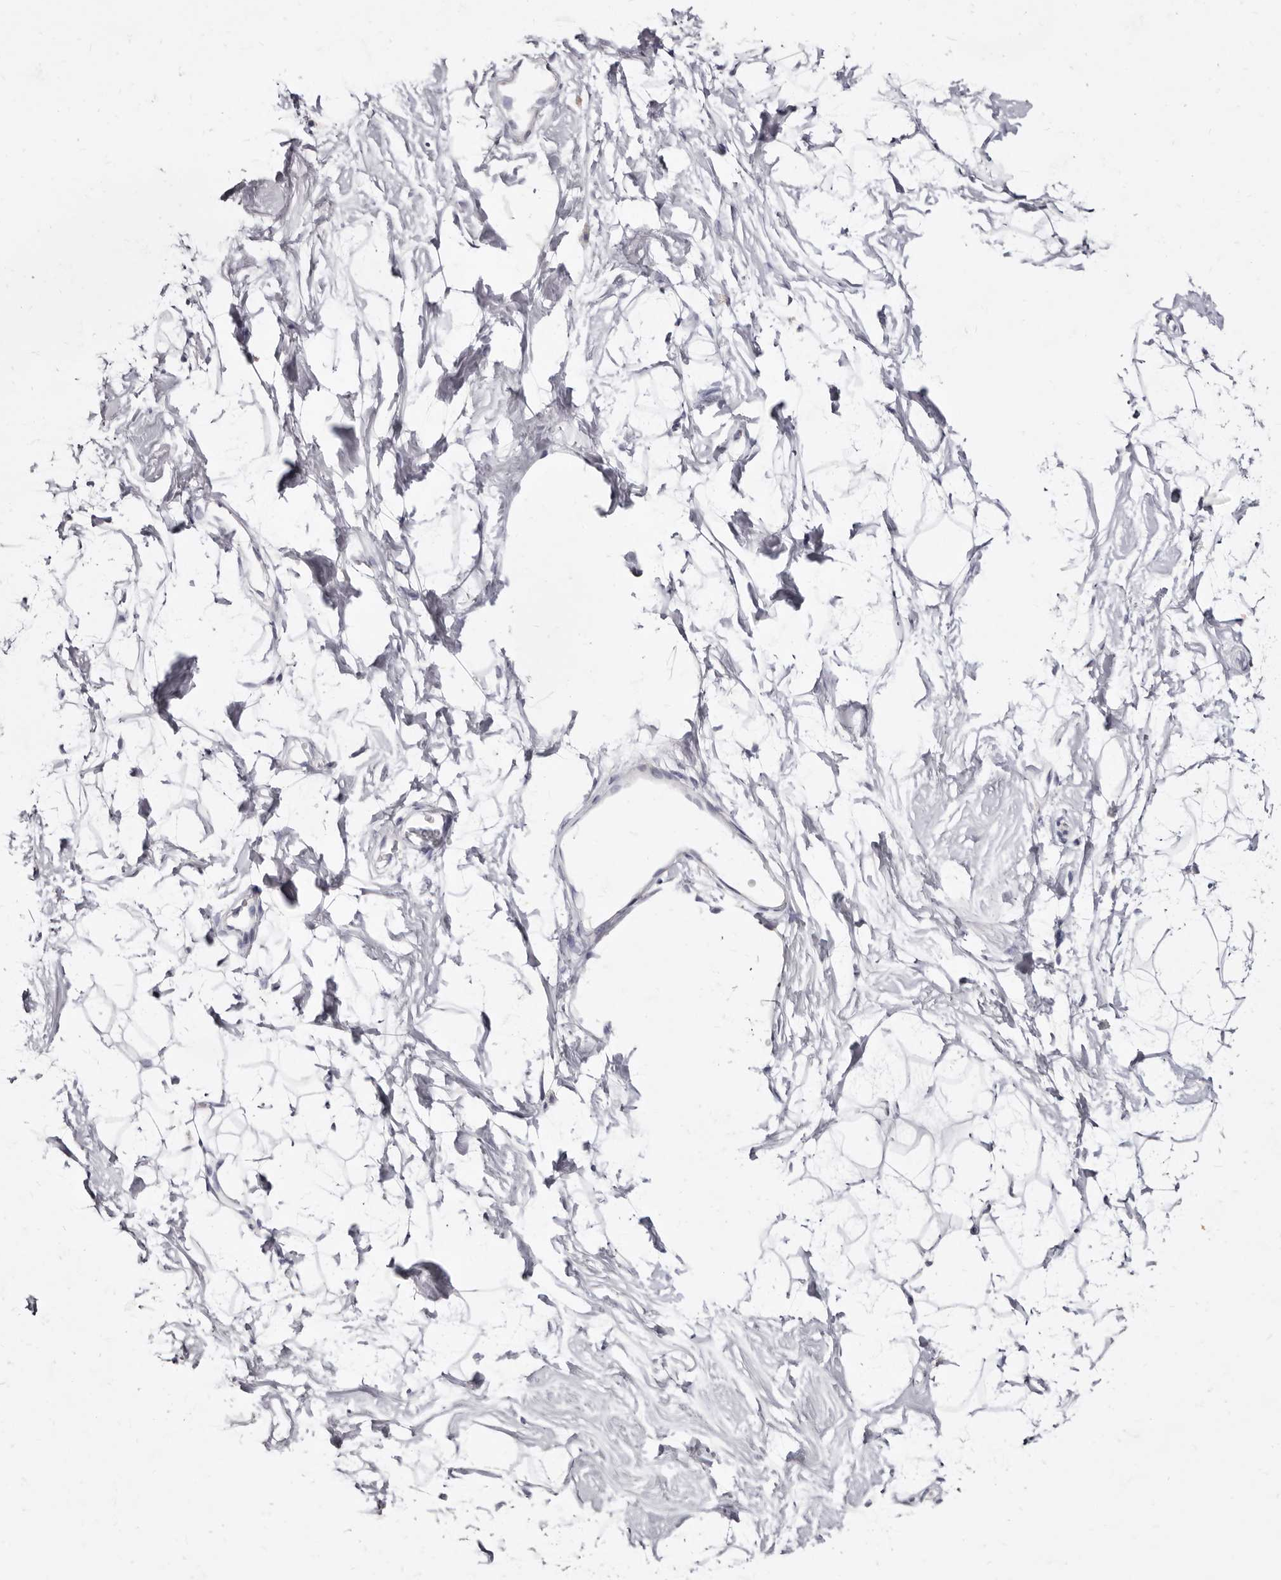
{"staining": {"intensity": "negative", "quantity": "none", "location": "none"}, "tissue": "breast", "cell_type": "Adipocytes", "image_type": "normal", "snomed": [{"axis": "morphology", "description": "Normal tissue, NOS"}, {"axis": "topography", "description": "Breast"}], "caption": "High power microscopy micrograph of an IHC micrograph of normal breast, revealing no significant staining in adipocytes.", "gene": "CYP2E1", "patient": {"sex": "female", "age": 26}}